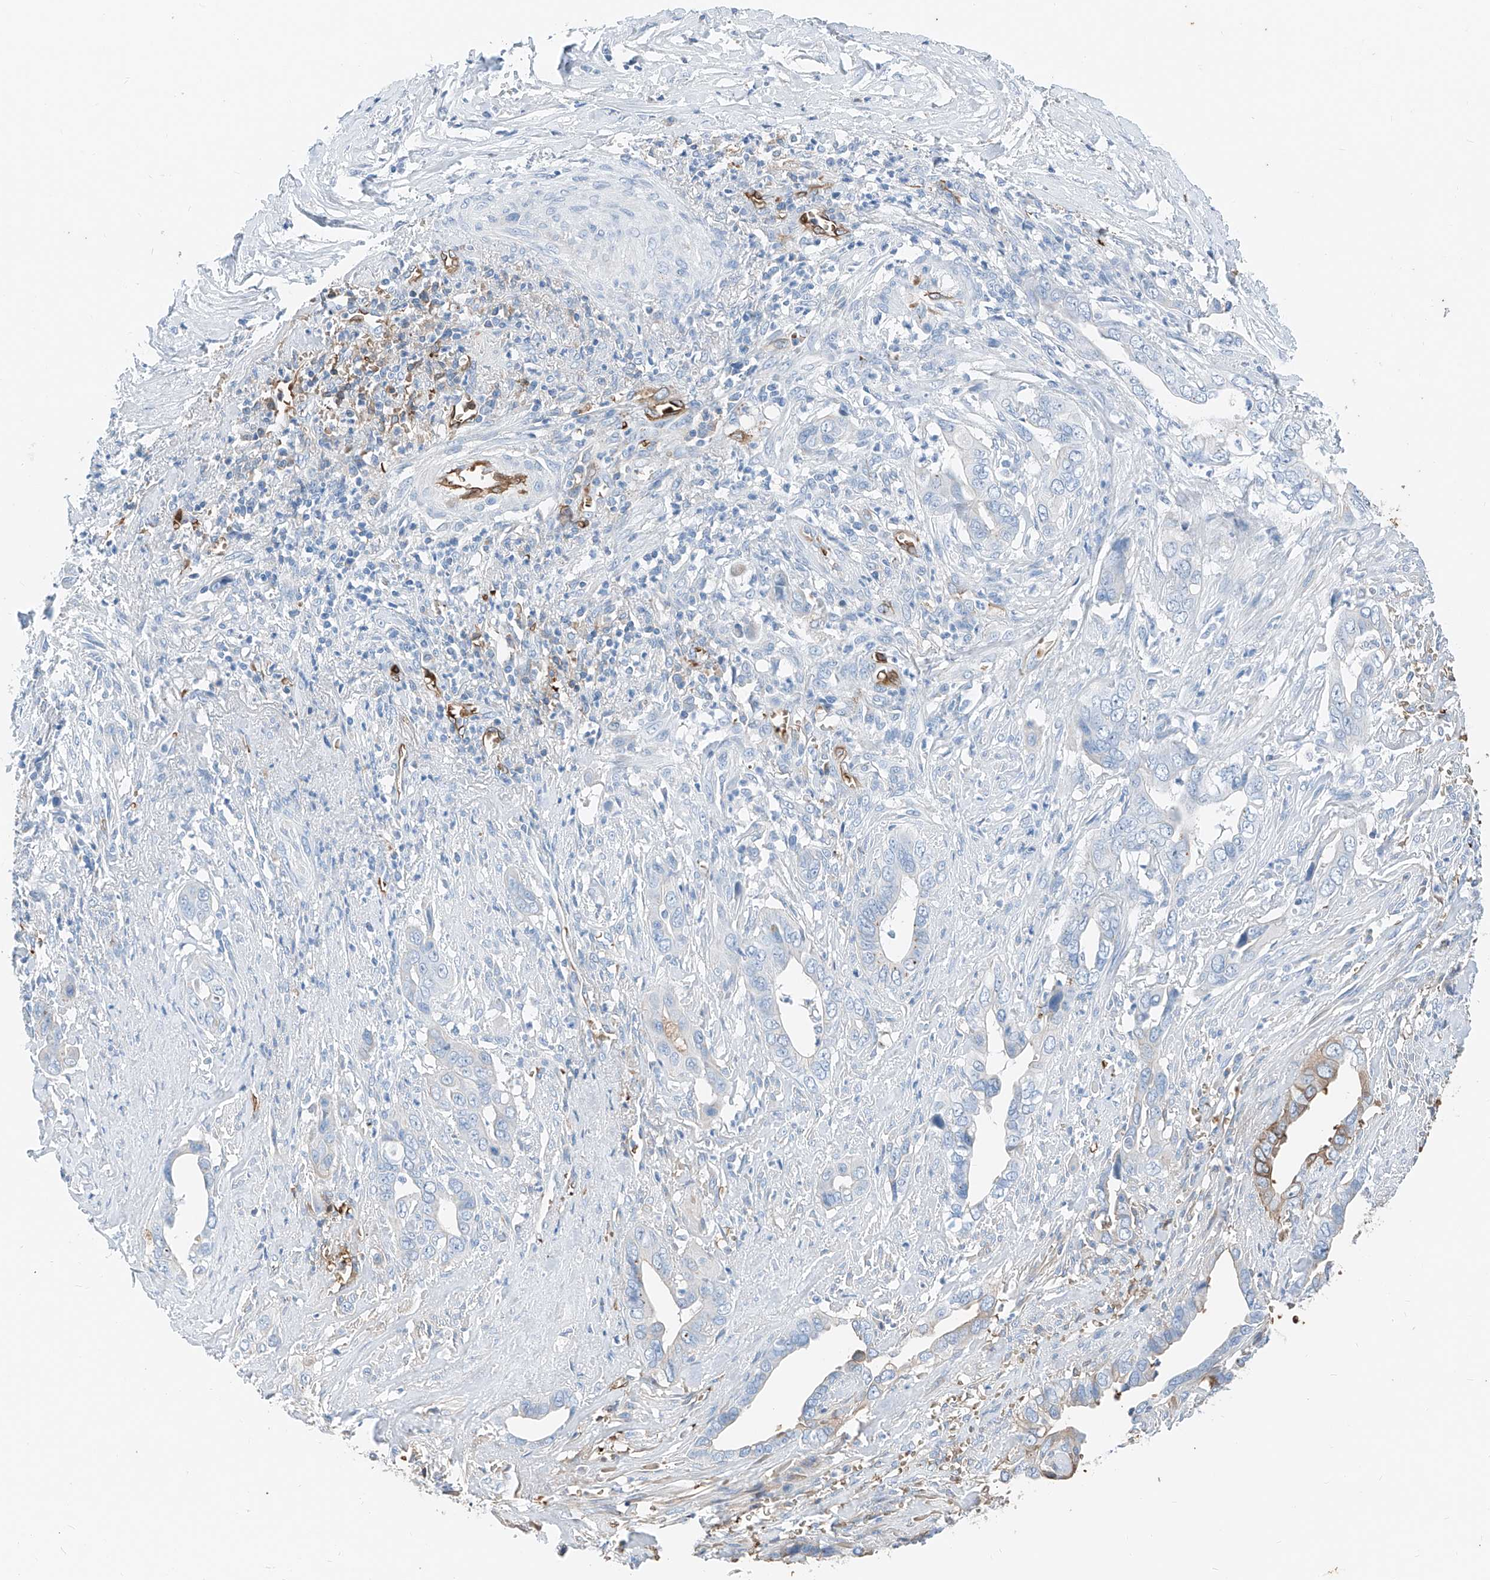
{"staining": {"intensity": "negative", "quantity": "none", "location": "none"}, "tissue": "liver cancer", "cell_type": "Tumor cells", "image_type": "cancer", "snomed": [{"axis": "morphology", "description": "Cholangiocarcinoma"}, {"axis": "topography", "description": "Liver"}], "caption": "The image shows no staining of tumor cells in liver cancer (cholangiocarcinoma).", "gene": "PRSS23", "patient": {"sex": "female", "age": 79}}